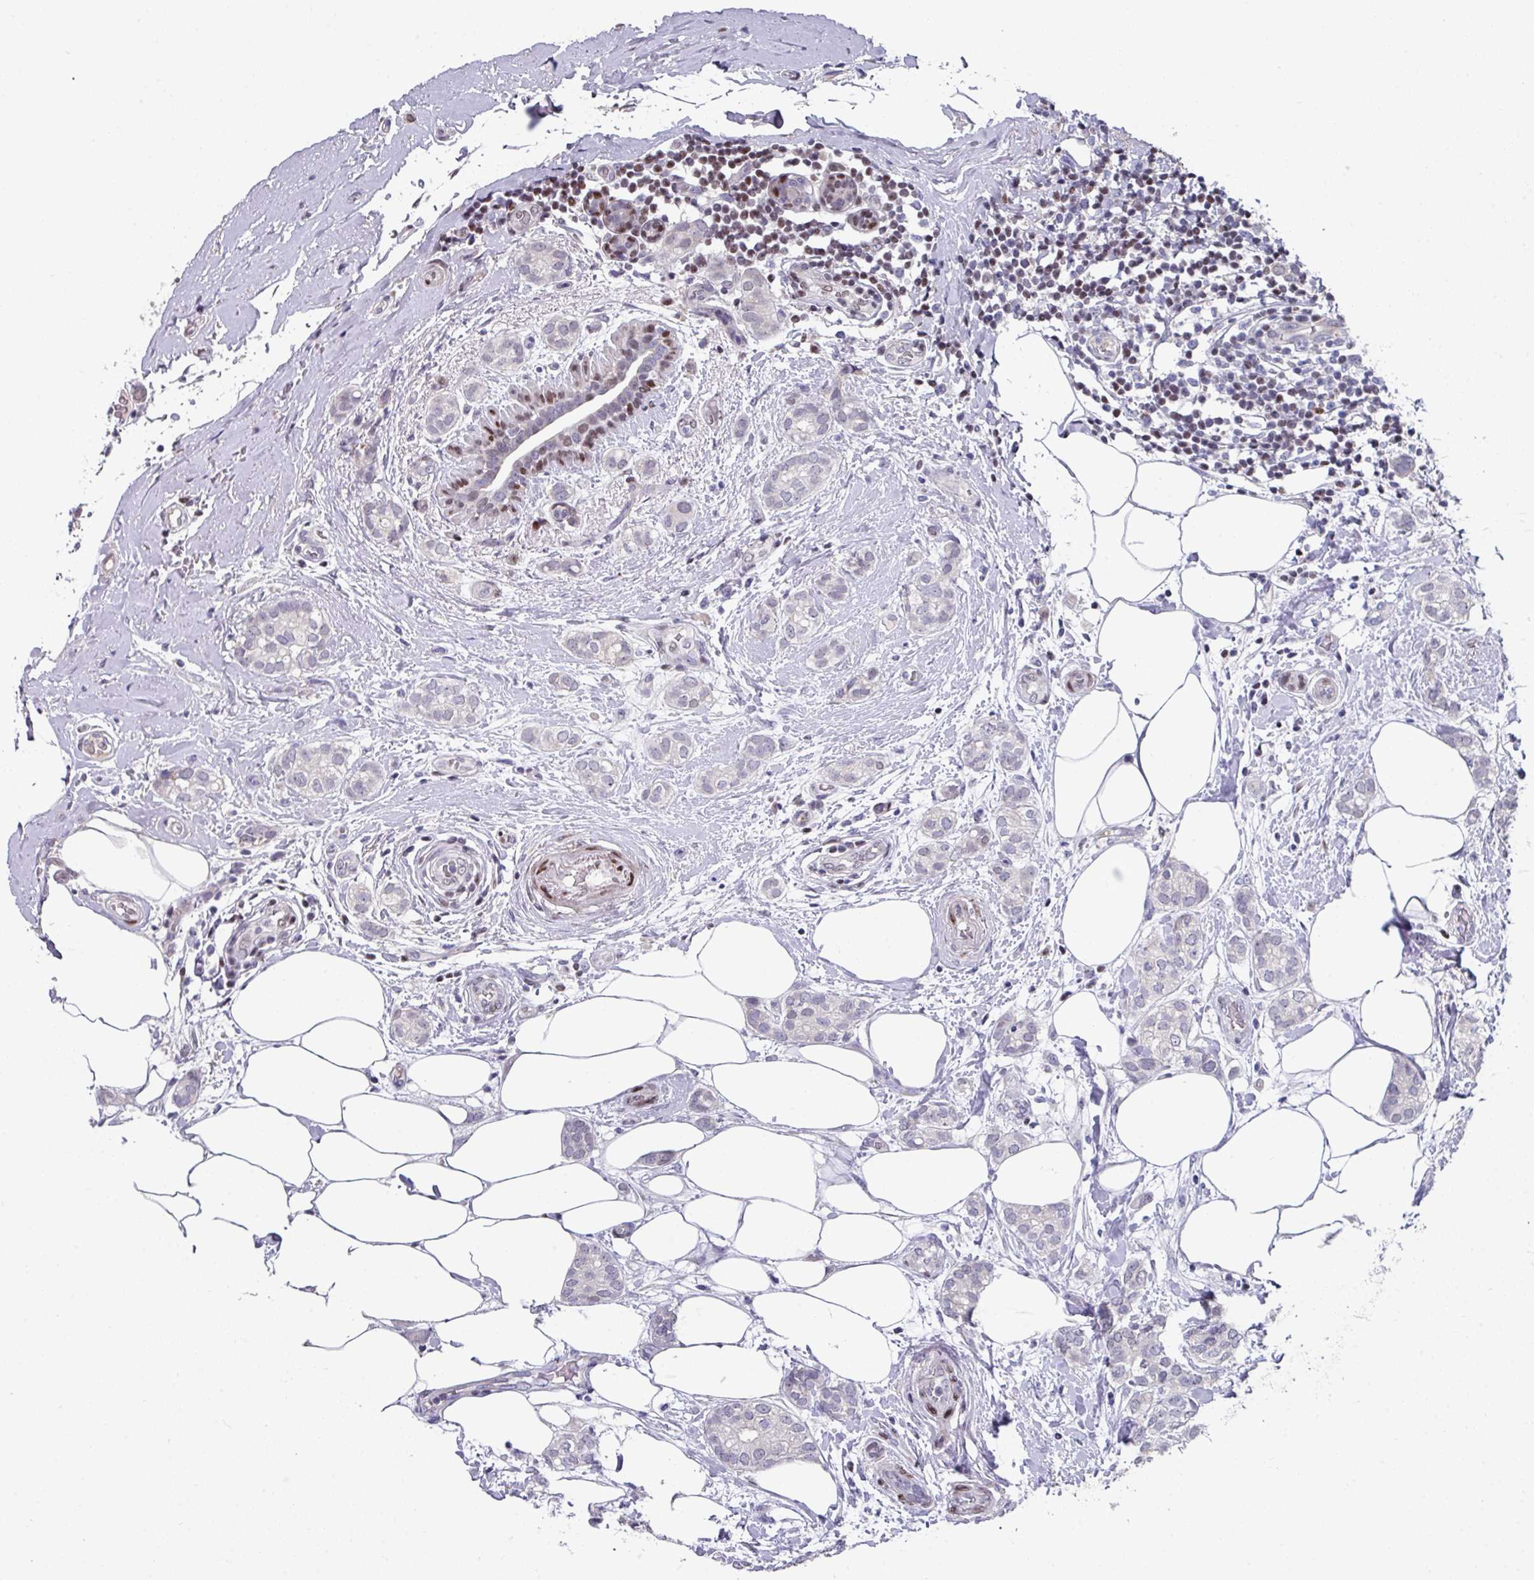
{"staining": {"intensity": "negative", "quantity": "none", "location": "none"}, "tissue": "breast cancer", "cell_type": "Tumor cells", "image_type": "cancer", "snomed": [{"axis": "morphology", "description": "Duct carcinoma"}, {"axis": "topography", "description": "Breast"}], "caption": "This is an IHC photomicrograph of infiltrating ductal carcinoma (breast). There is no positivity in tumor cells.", "gene": "CBX7", "patient": {"sex": "female", "age": 73}}